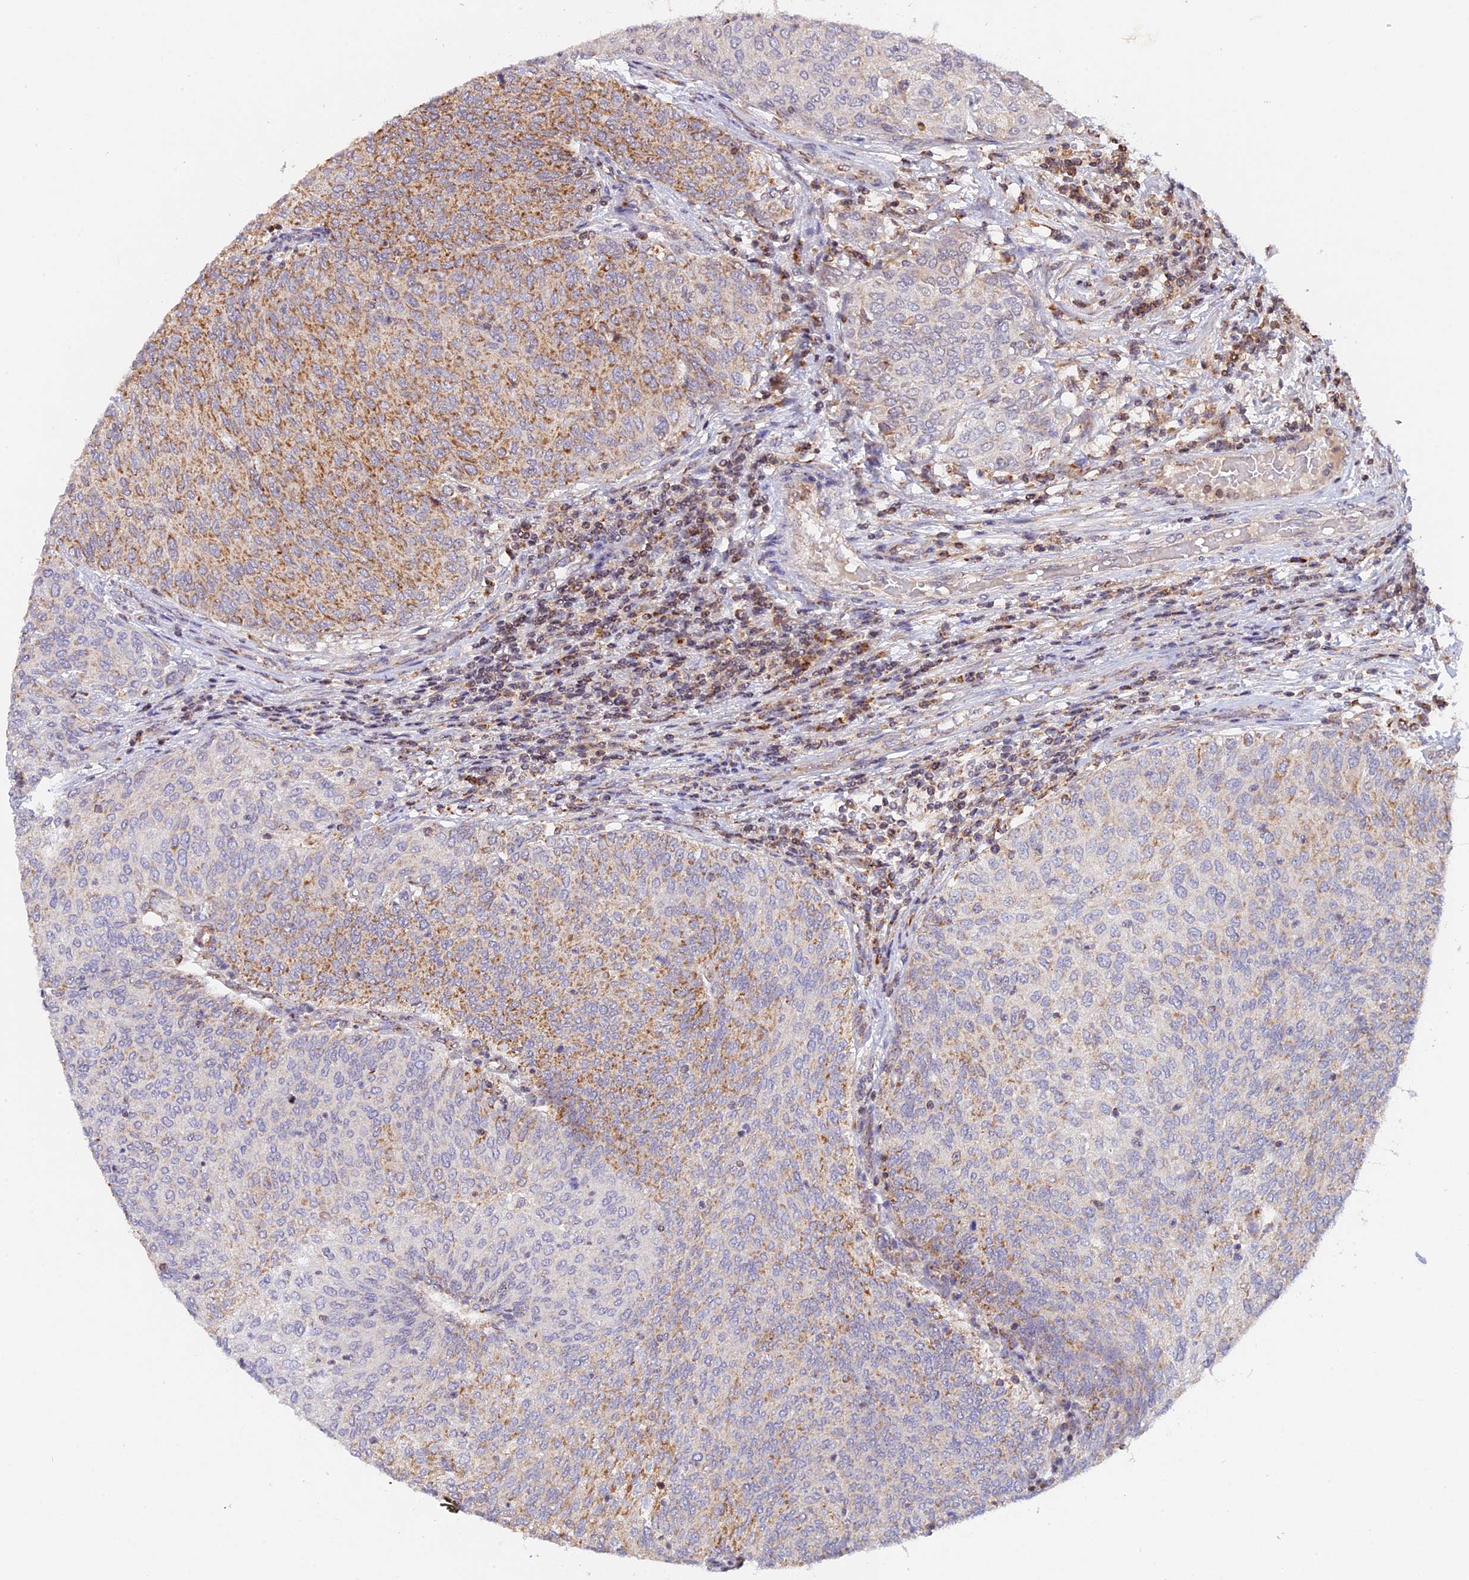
{"staining": {"intensity": "weak", "quantity": "25%-75%", "location": "cytoplasmic/membranous"}, "tissue": "urothelial cancer", "cell_type": "Tumor cells", "image_type": "cancer", "snomed": [{"axis": "morphology", "description": "Urothelial carcinoma, Low grade"}, {"axis": "topography", "description": "Urinary bladder"}], "caption": "IHC staining of low-grade urothelial carcinoma, which displays low levels of weak cytoplasmic/membranous staining in approximately 25%-75% of tumor cells indicating weak cytoplasmic/membranous protein positivity. The staining was performed using DAB (3,3'-diaminobenzidine) (brown) for protein detection and nuclei were counterstained in hematoxylin (blue).", "gene": "MPV17L", "patient": {"sex": "female", "age": 79}}